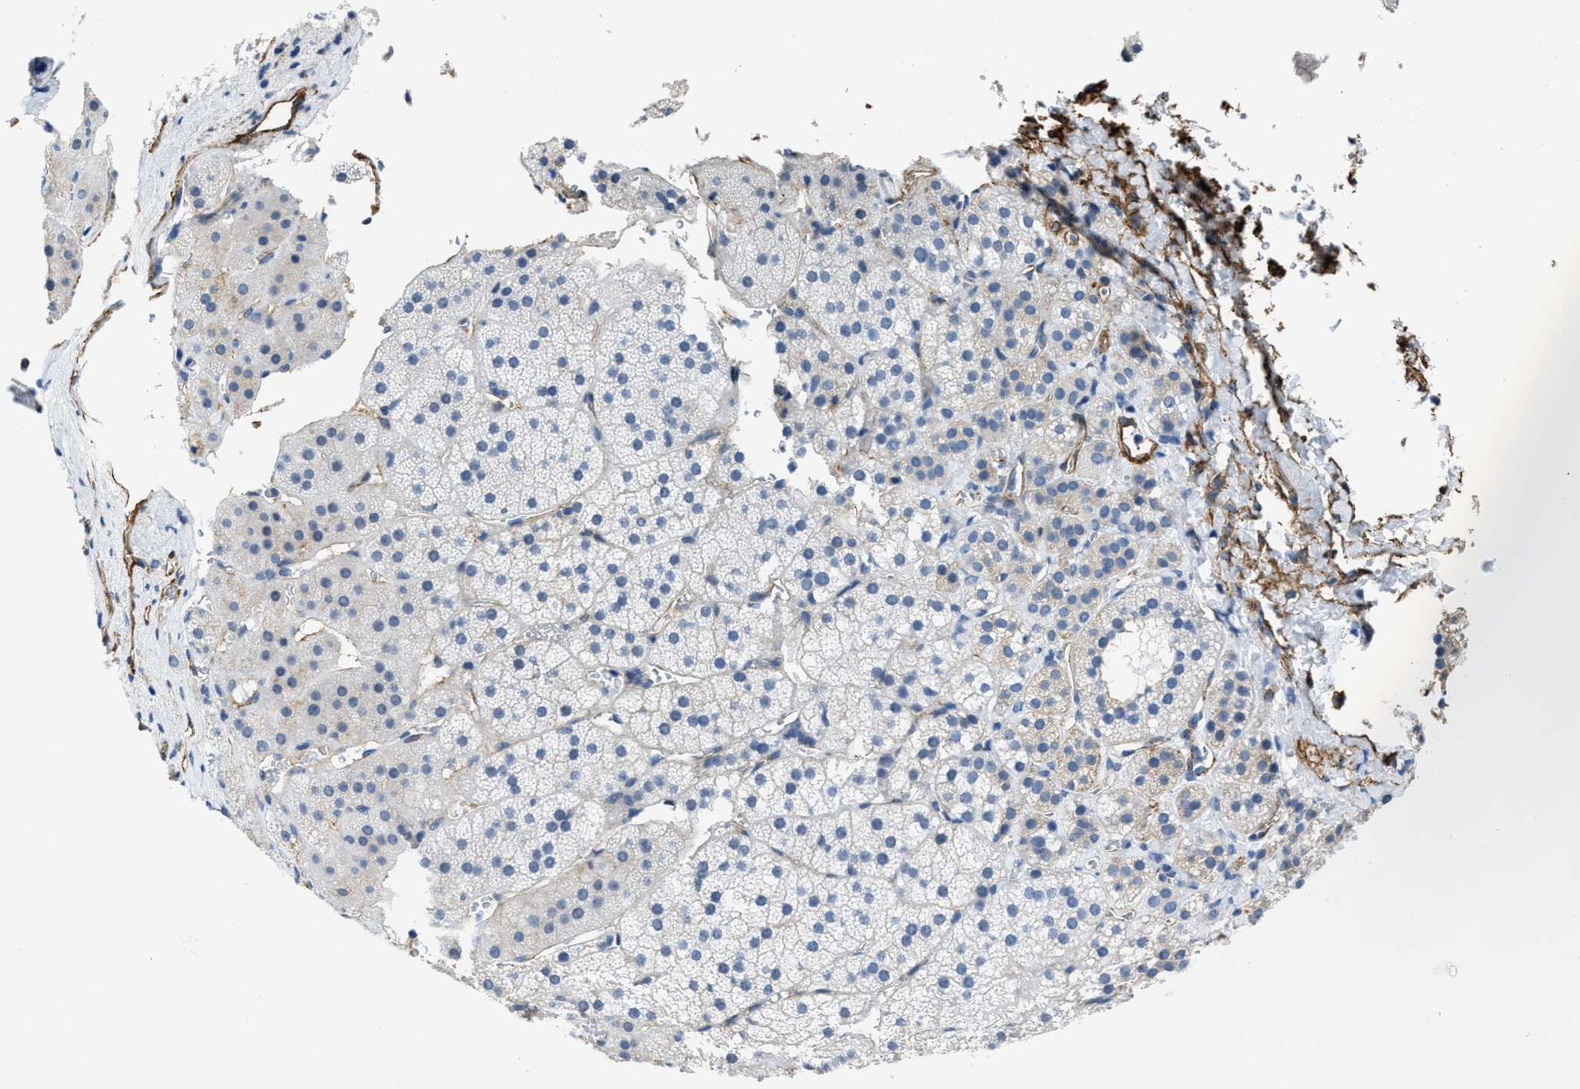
{"staining": {"intensity": "negative", "quantity": "none", "location": "none"}, "tissue": "adrenal gland", "cell_type": "Glandular cells", "image_type": "normal", "snomed": [{"axis": "morphology", "description": "Normal tissue, NOS"}, {"axis": "topography", "description": "Adrenal gland"}], "caption": "Immunohistochemical staining of unremarkable human adrenal gland exhibits no significant expression in glandular cells.", "gene": "NAB1", "patient": {"sex": "female", "age": 44}}